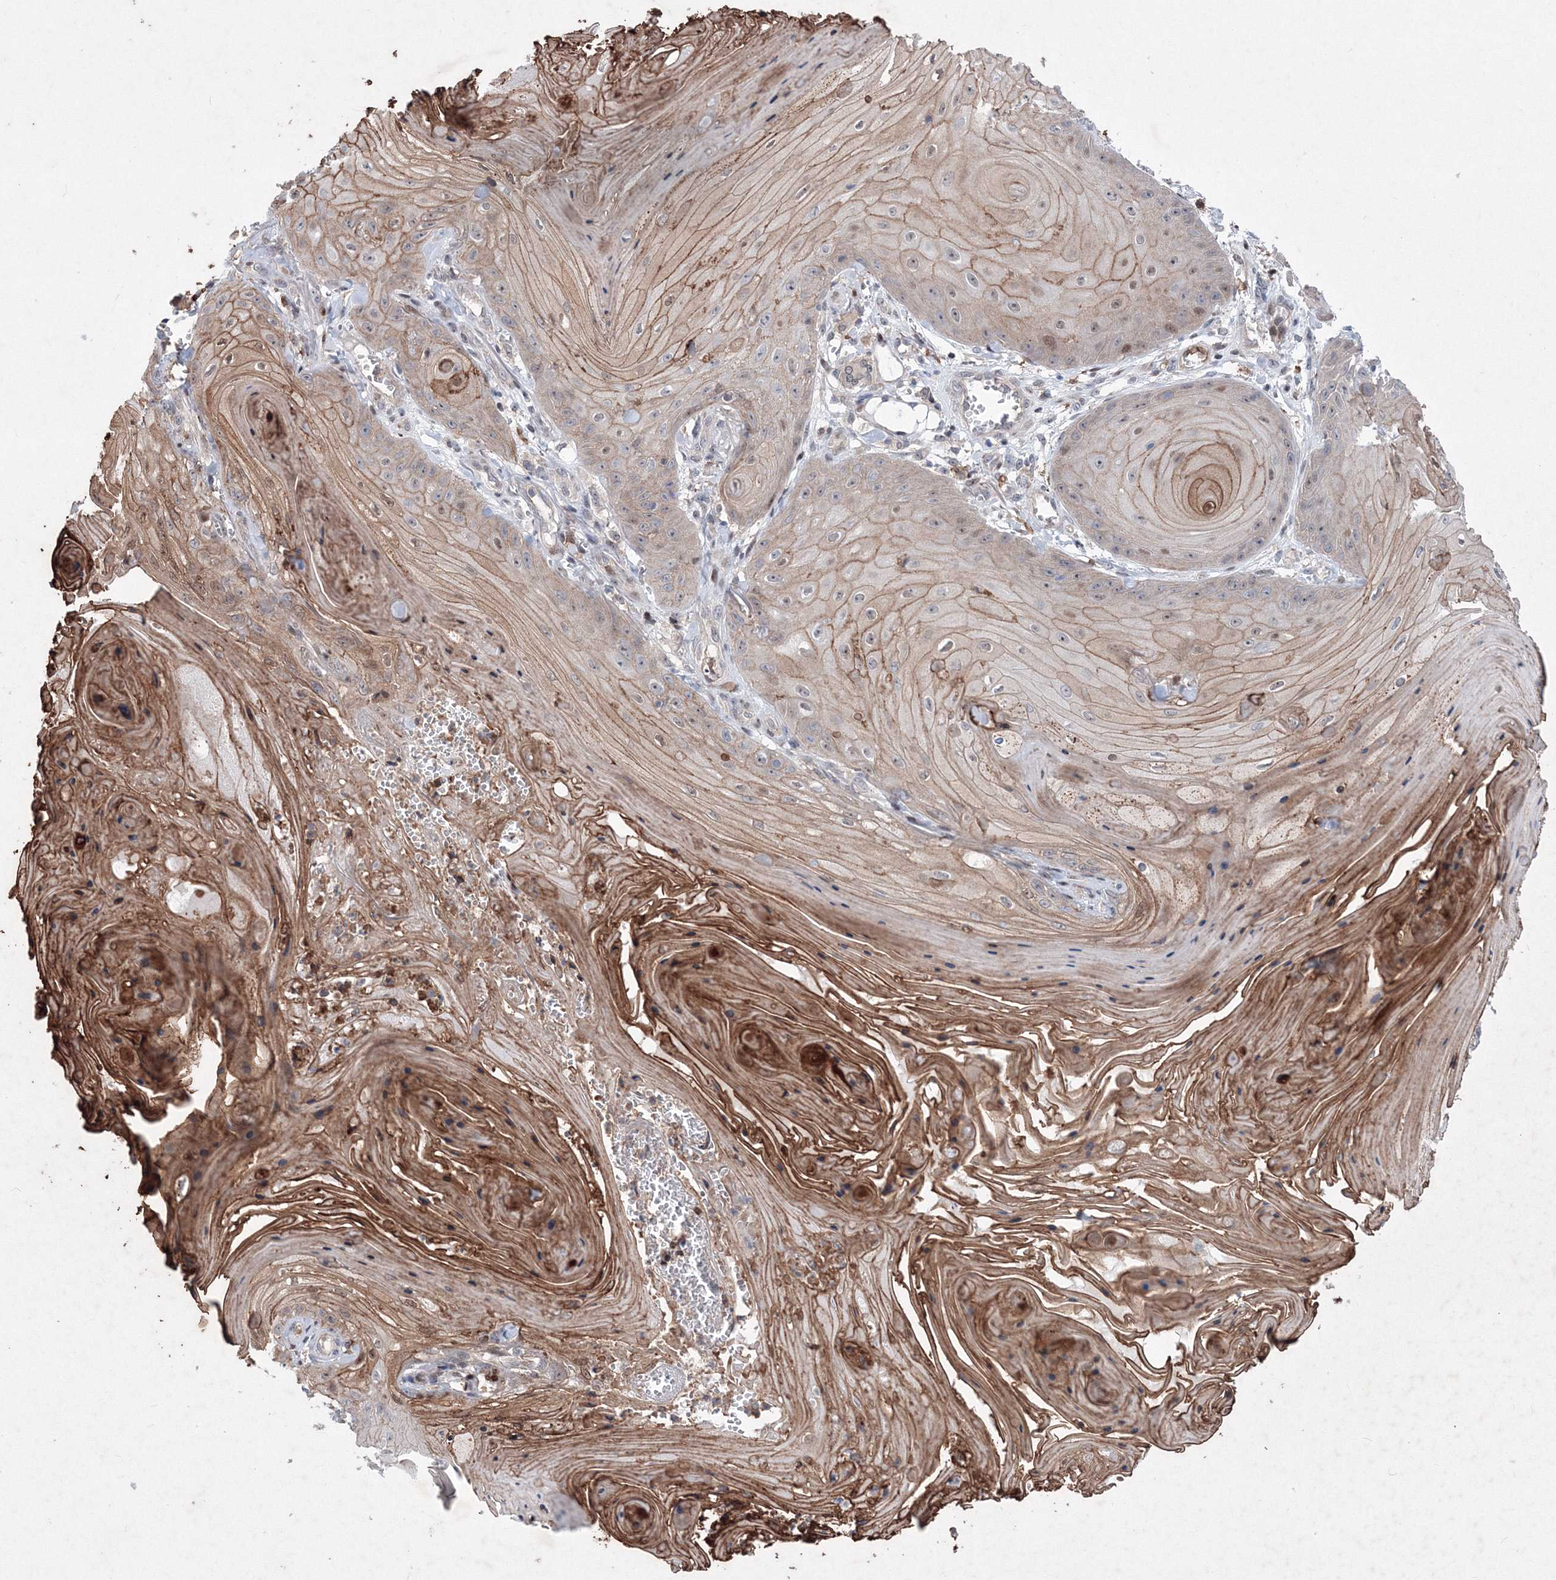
{"staining": {"intensity": "moderate", "quantity": "<25%", "location": "cytoplasmic/membranous,nuclear"}, "tissue": "skin cancer", "cell_type": "Tumor cells", "image_type": "cancer", "snomed": [{"axis": "morphology", "description": "Squamous cell carcinoma, NOS"}, {"axis": "topography", "description": "Skin"}], "caption": "Human squamous cell carcinoma (skin) stained for a protein (brown) shows moderate cytoplasmic/membranous and nuclear positive positivity in approximately <25% of tumor cells.", "gene": "RNPEPL1", "patient": {"sex": "male", "age": 74}}